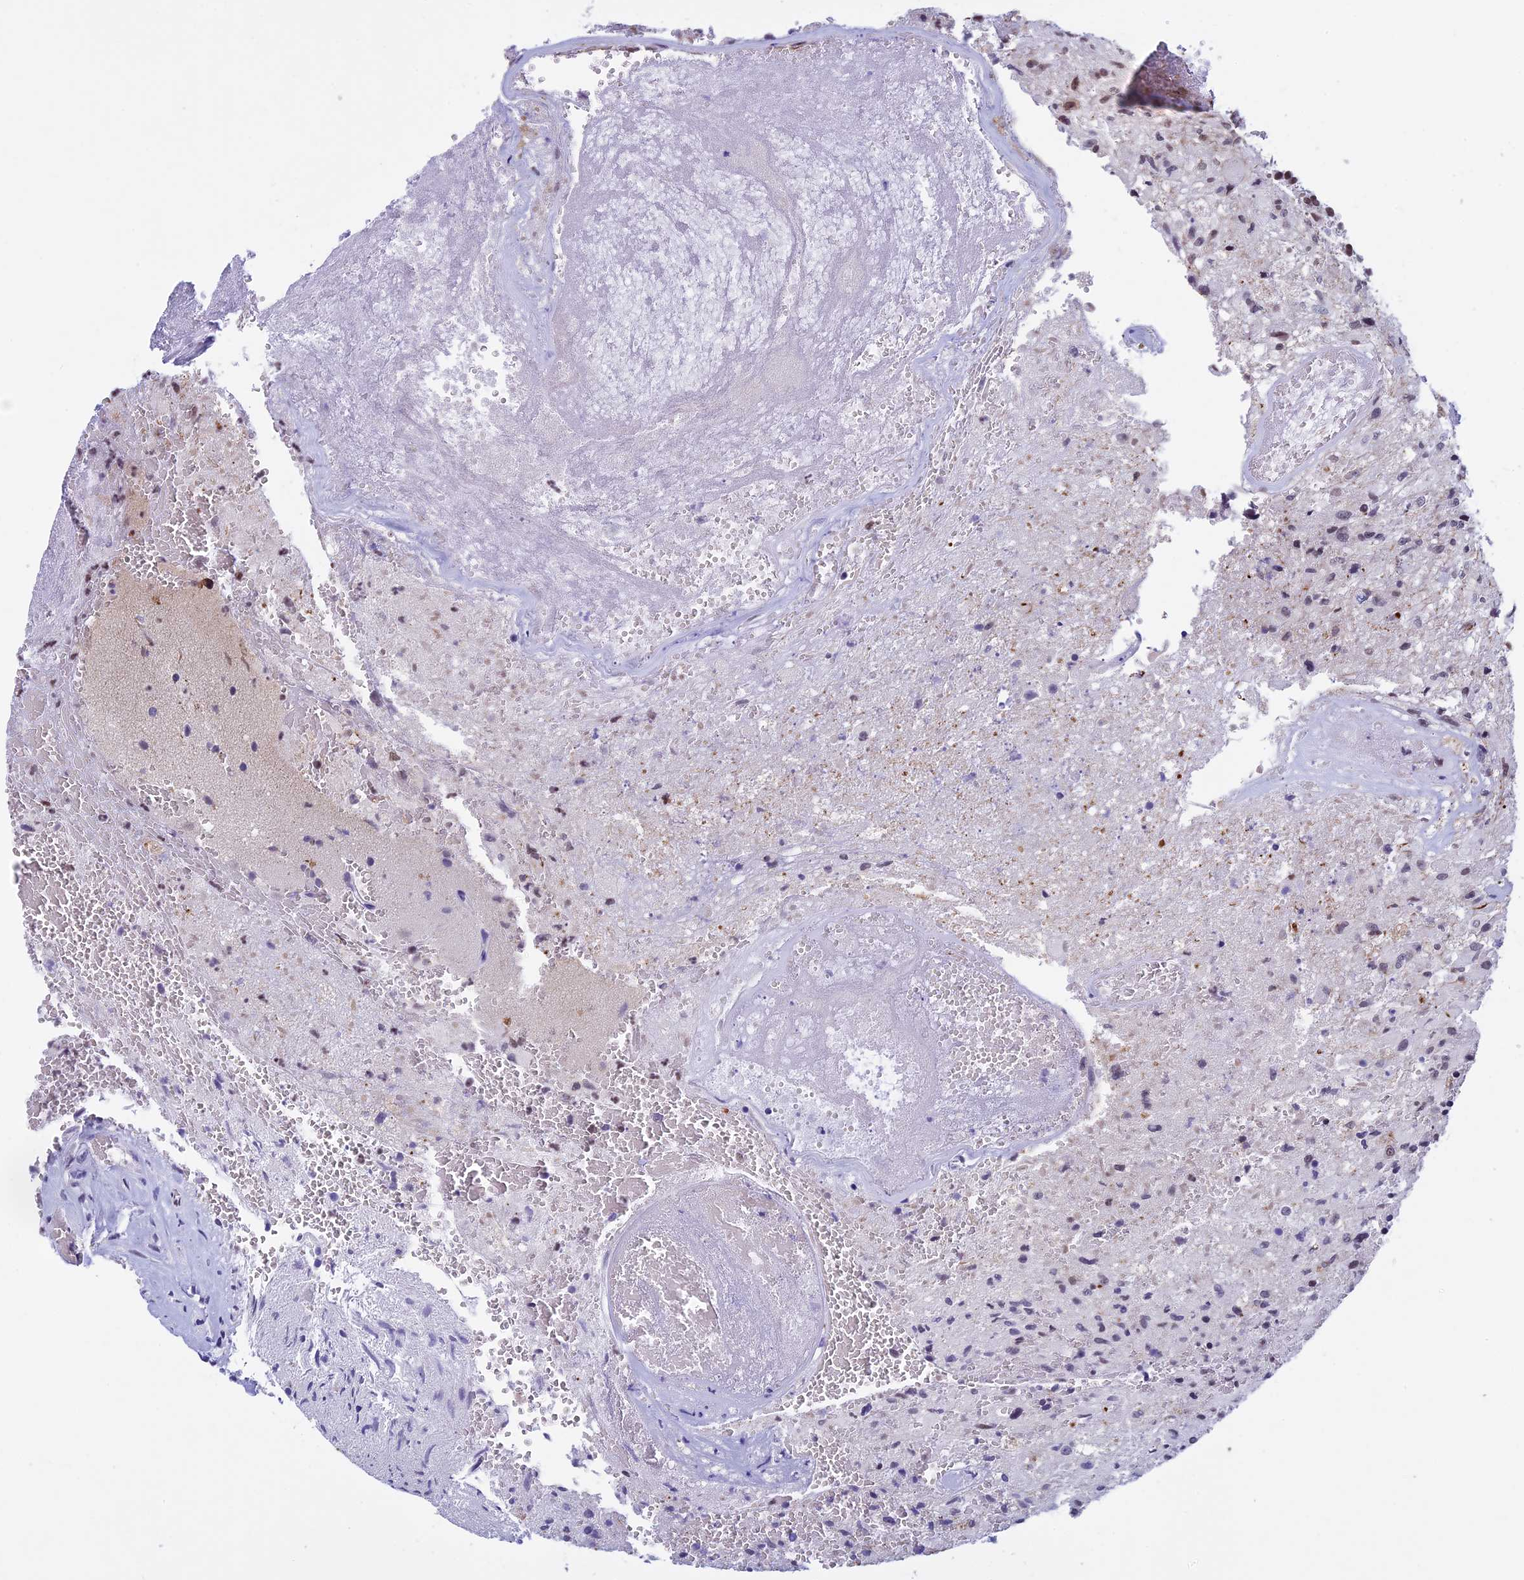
{"staining": {"intensity": "moderate", "quantity": "<25%", "location": "nuclear"}, "tissue": "glioma", "cell_type": "Tumor cells", "image_type": "cancer", "snomed": [{"axis": "morphology", "description": "Glioma, malignant, High grade"}, {"axis": "topography", "description": "Brain"}], "caption": "High-magnification brightfield microscopy of glioma stained with DAB (3,3'-diaminobenzidine) (brown) and counterstained with hematoxylin (blue). tumor cells exhibit moderate nuclear expression is seen in about<25% of cells. (IHC, brightfield microscopy, high magnification).", "gene": "NIPBL", "patient": {"sex": "male", "age": 56}}